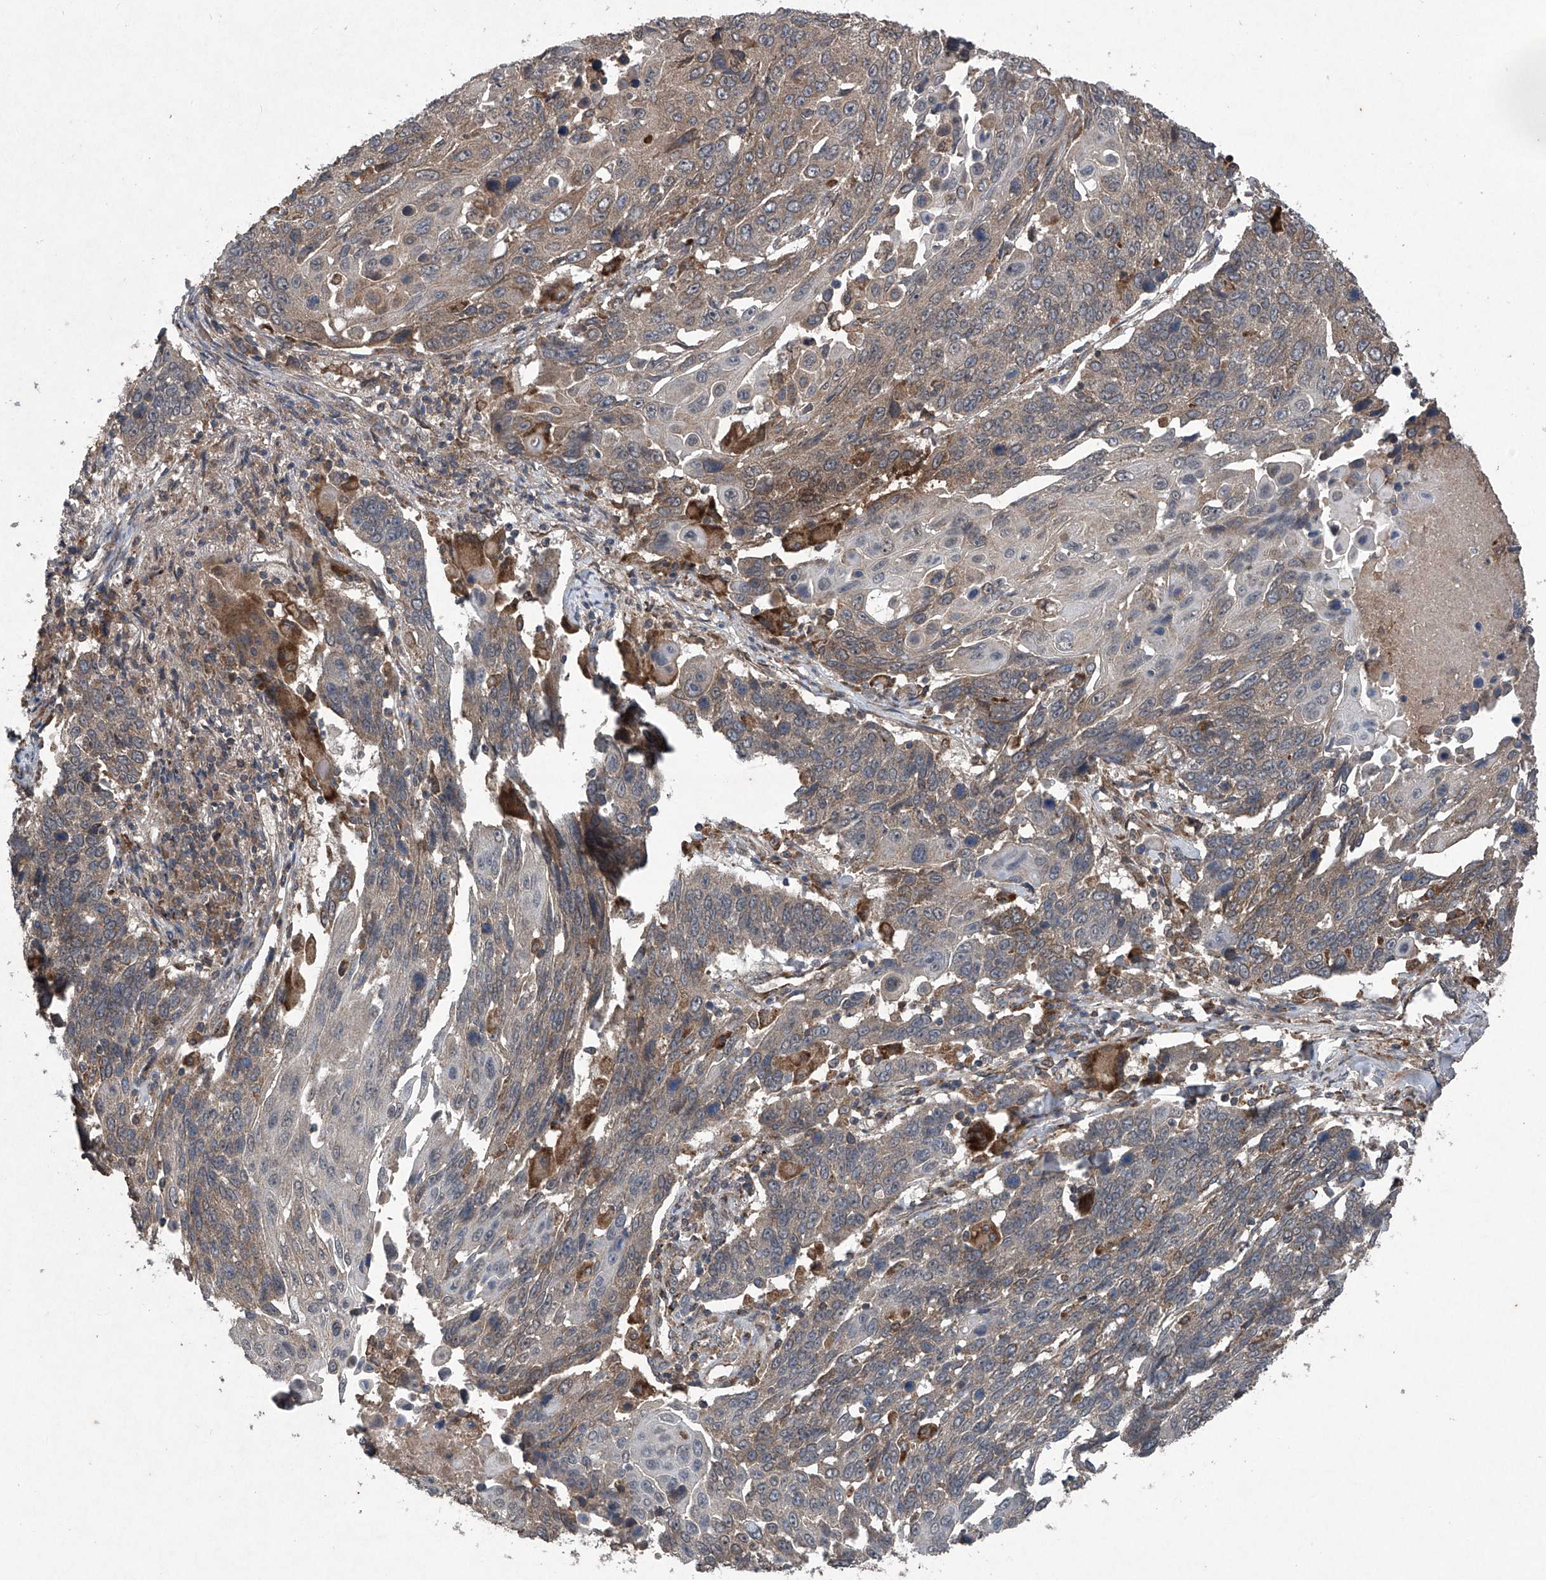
{"staining": {"intensity": "weak", "quantity": "25%-75%", "location": "cytoplasmic/membranous"}, "tissue": "lung cancer", "cell_type": "Tumor cells", "image_type": "cancer", "snomed": [{"axis": "morphology", "description": "Squamous cell carcinoma, NOS"}, {"axis": "topography", "description": "Lung"}], "caption": "IHC of lung cancer (squamous cell carcinoma) reveals low levels of weak cytoplasmic/membranous expression in about 25%-75% of tumor cells.", "gene": "SUMF2", "patient": {"sex": "male", "age": 66}}